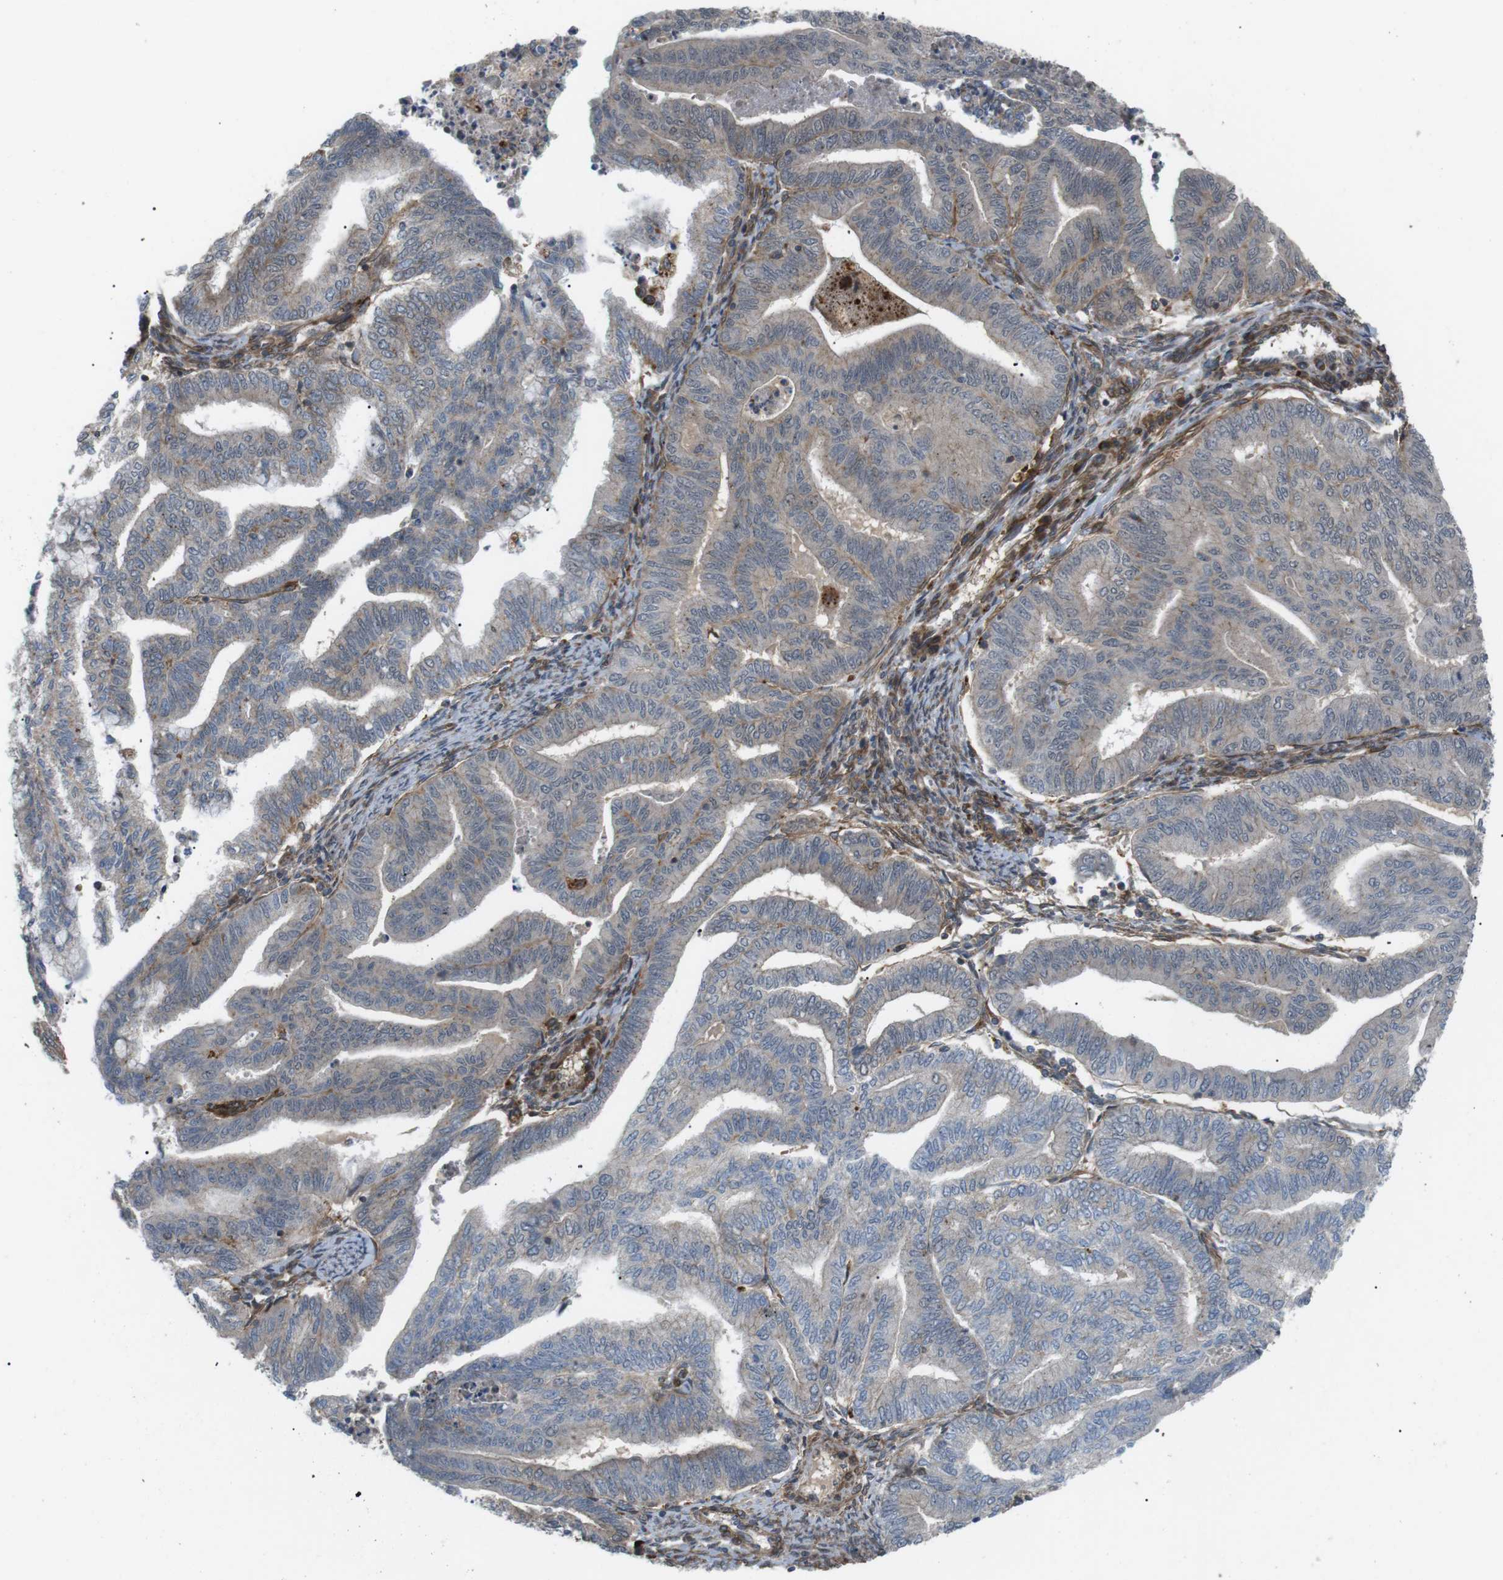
{"staining": {"intensity": "weak", "quantity": "<25%", "location": "cytoplasmic/membranous"}, "tissue": "endometrial cancer", "cell_type": "Tumor cells", "image_type": "cancer", "snomed": [{"axis": "morphology", "description": "Adenocarcinoma, NOS"}, {"axis": "topography", "description": "Endometrium"}], "caption": "The IHC micrograph has no significant positivity in tumor cells of adenocarcinoma (endometrial) tissue.", "gene": "KANK2", "patient": {"sex": "female", "age": 79}}